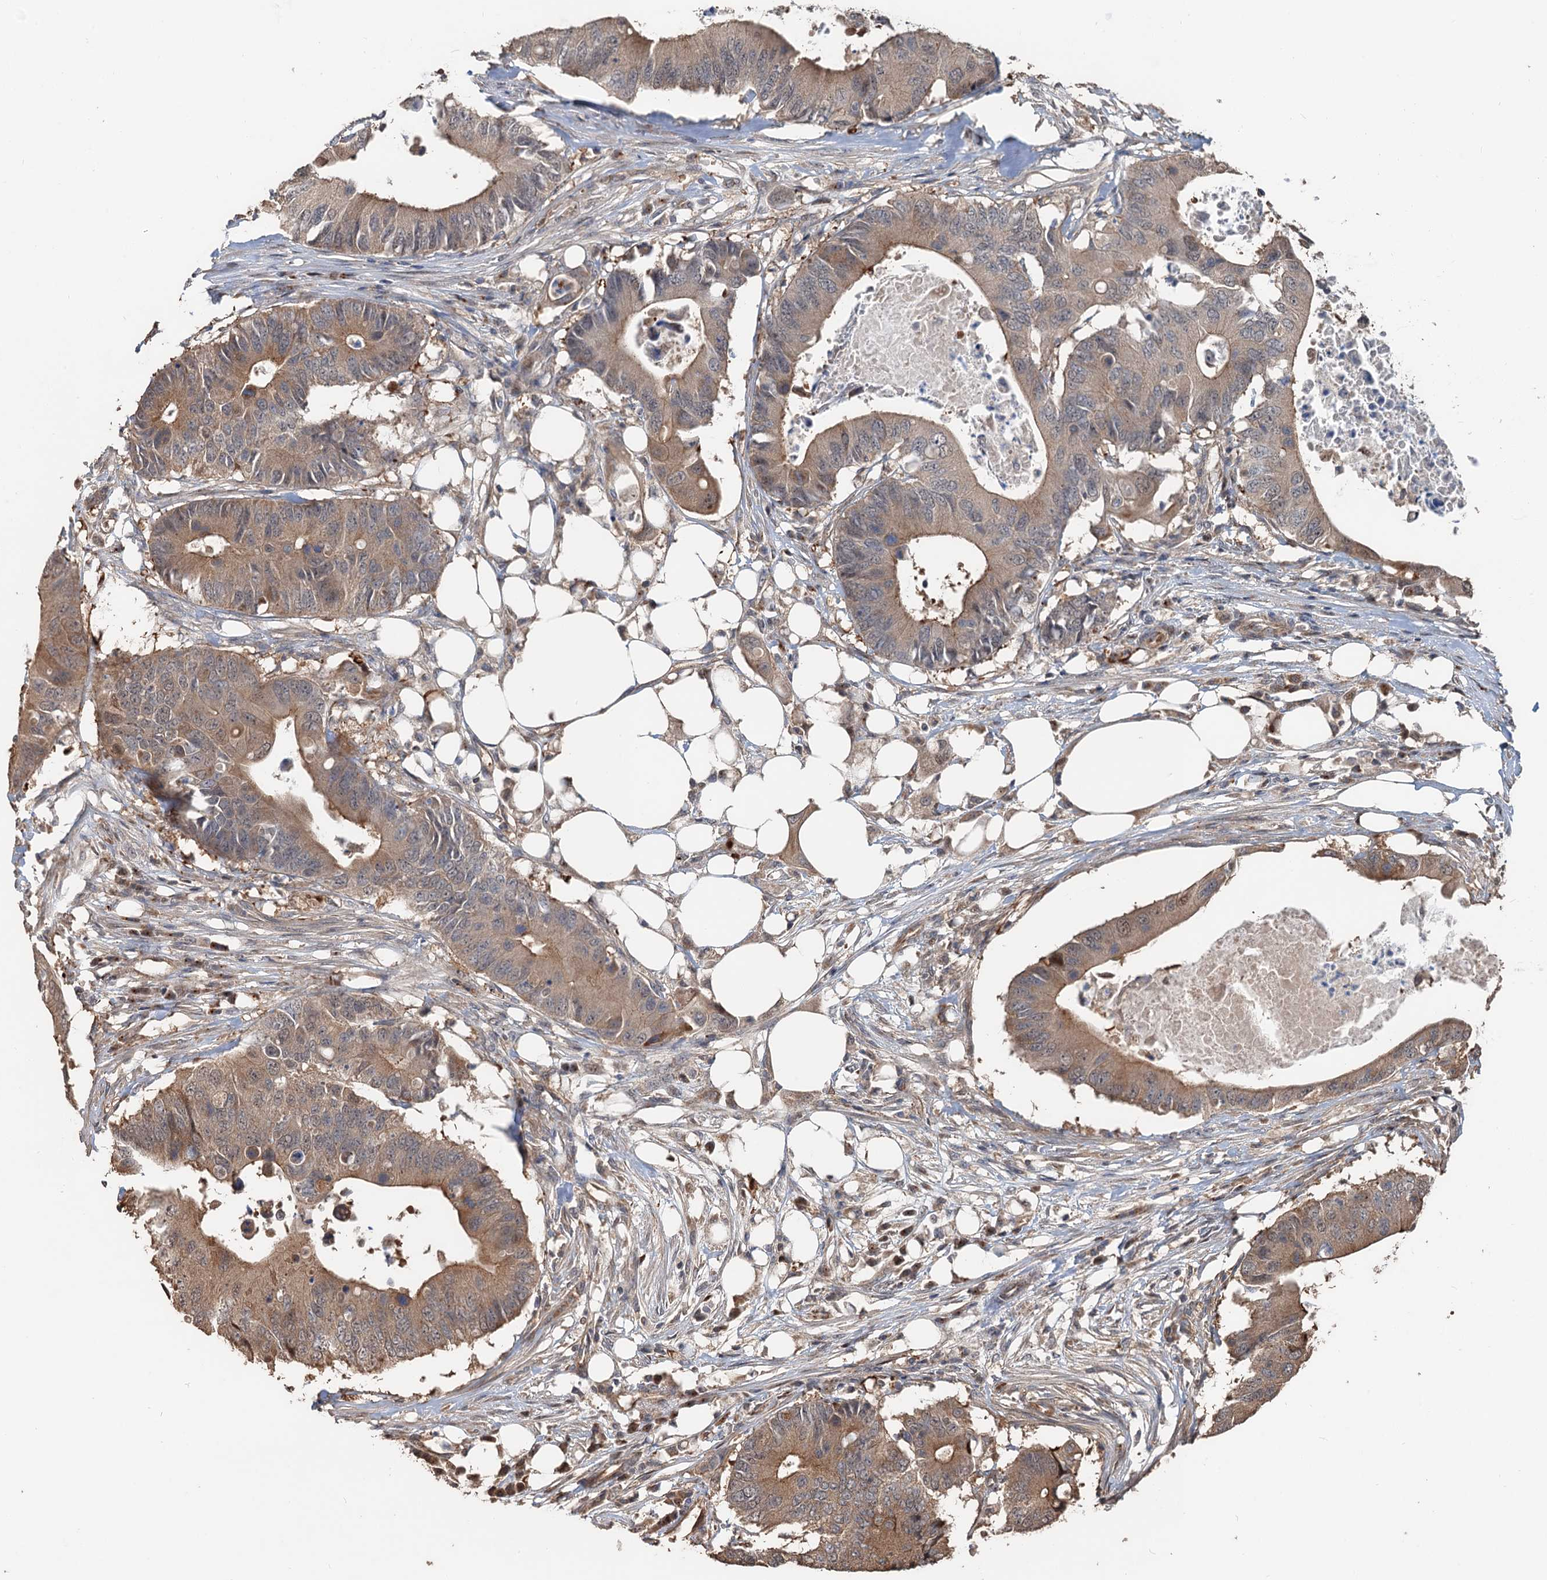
{"staining": {"intensity": "moderate", "quantity": "25%-75%", "location": "cytoplasmic/membranous"}, "tissue": "colorectal cancer", "cell_type": "Tumor cells", "image_type": "cancer", "snomed": [{"axis": "morphology", "description": "Adenocarcinoma, NOS"}, {"axis": "topography", "description": "Colon"}], "caption": "A high-resolution image shows IHC staining of colorectal adenocarcinoma, which reveals moderate cytoplasmic/membranous positivity in approximately 25%-75% of tumor cells. (DAB (3,3'-diaminobenzidine) = brown stain, brightfield microscopy at high magnification).", "gene": "DEXI", "patient": {"sex": "male", "age": 71}}